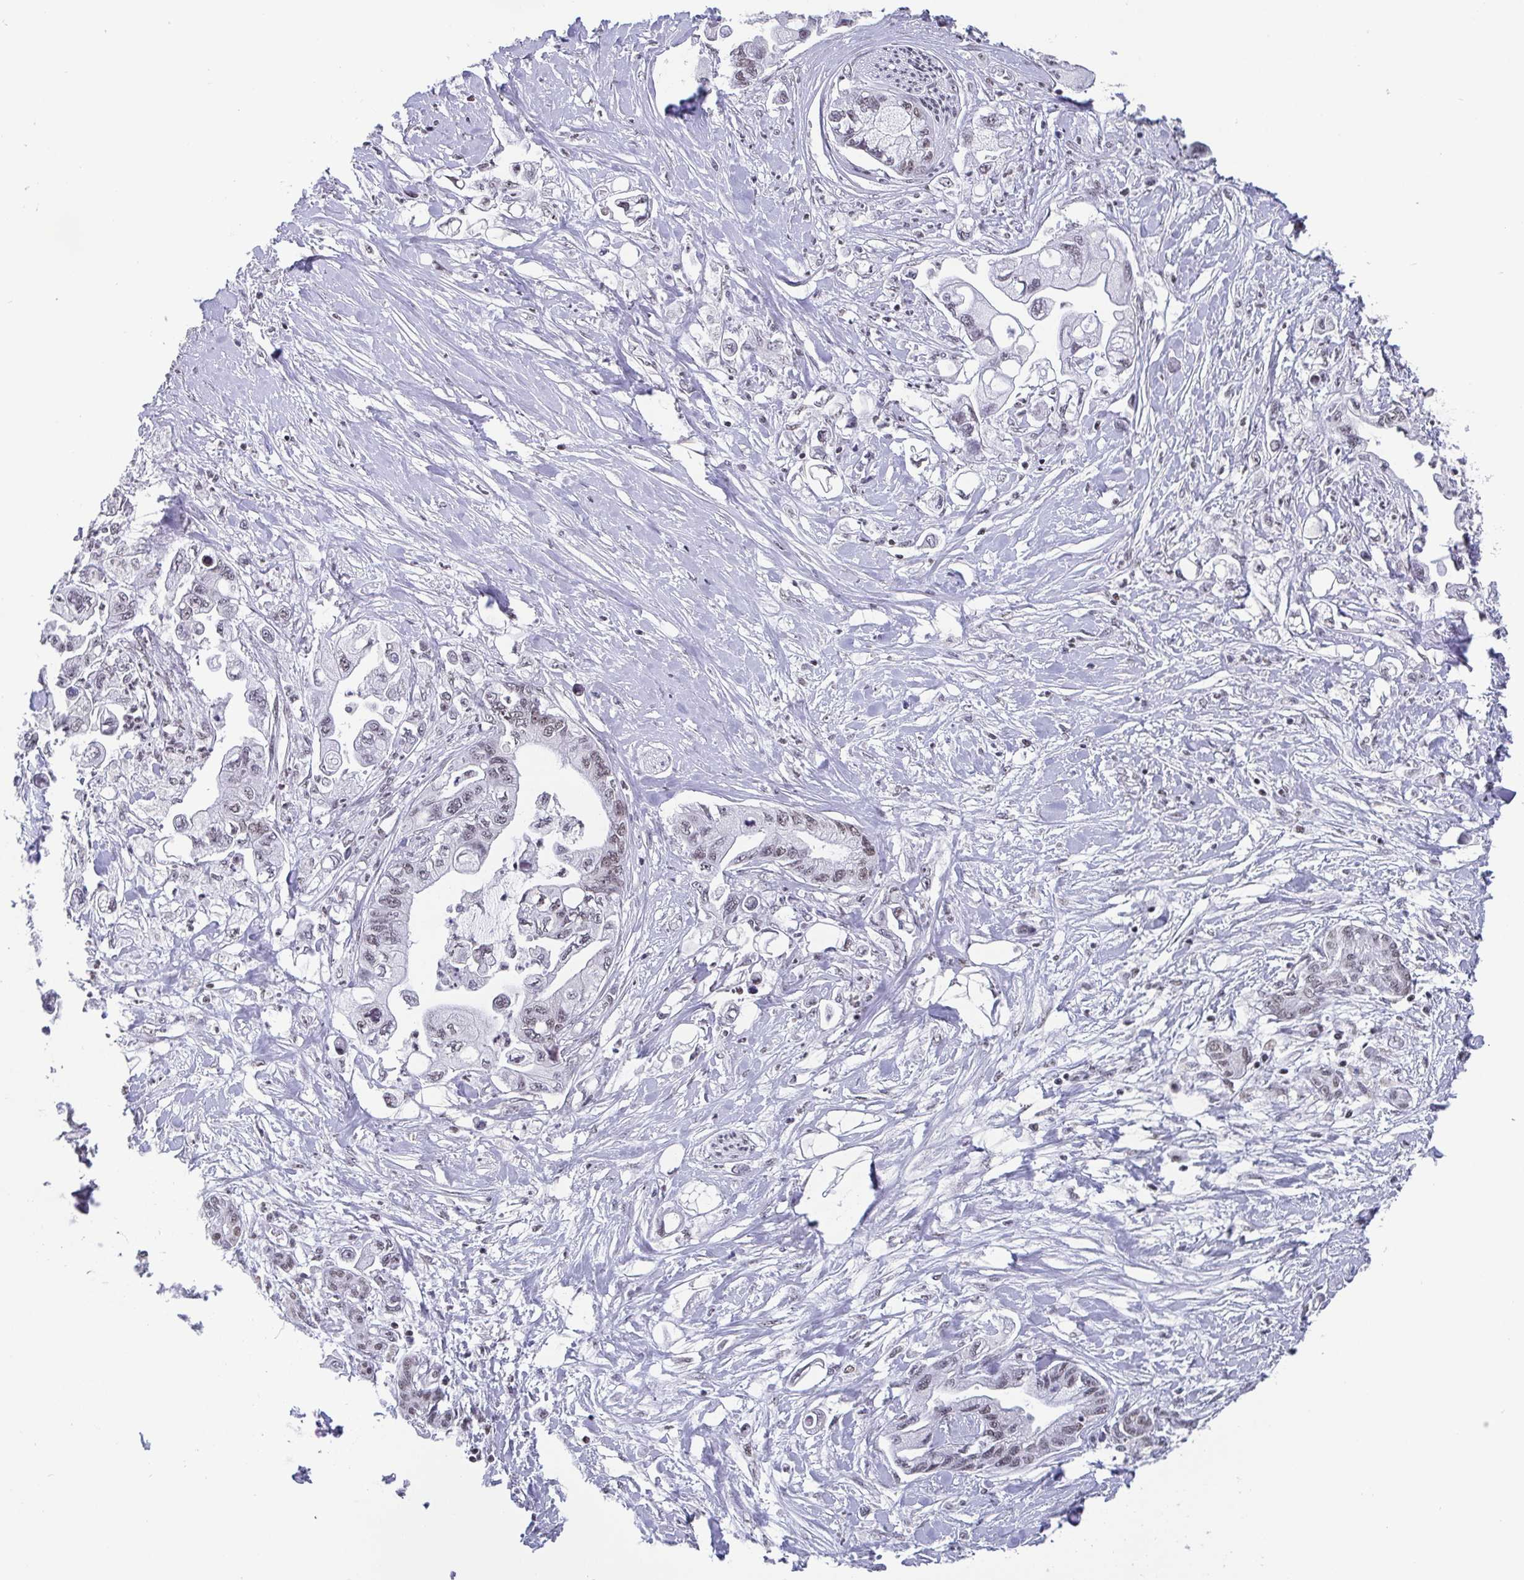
{"staining": {"intensity": "weak", "quantity": "<25%", "location": "nuclear"}, "tissue": "pancreatic cancer", "cell_type": "Tumor cells", "image_type": "cancer", "snomed": [{"axis": "morphology", "description": "Adenocarcinoma, NOS"}, {"axis": "topography", "description": "Pancreas"}], "caption": "Micrograph shows no significant protein staining in tumor cells of pancreatic cancer (adenocarcinoma).", "gene": "CTCF", "patient": {"sex": "male", "age": 61}}